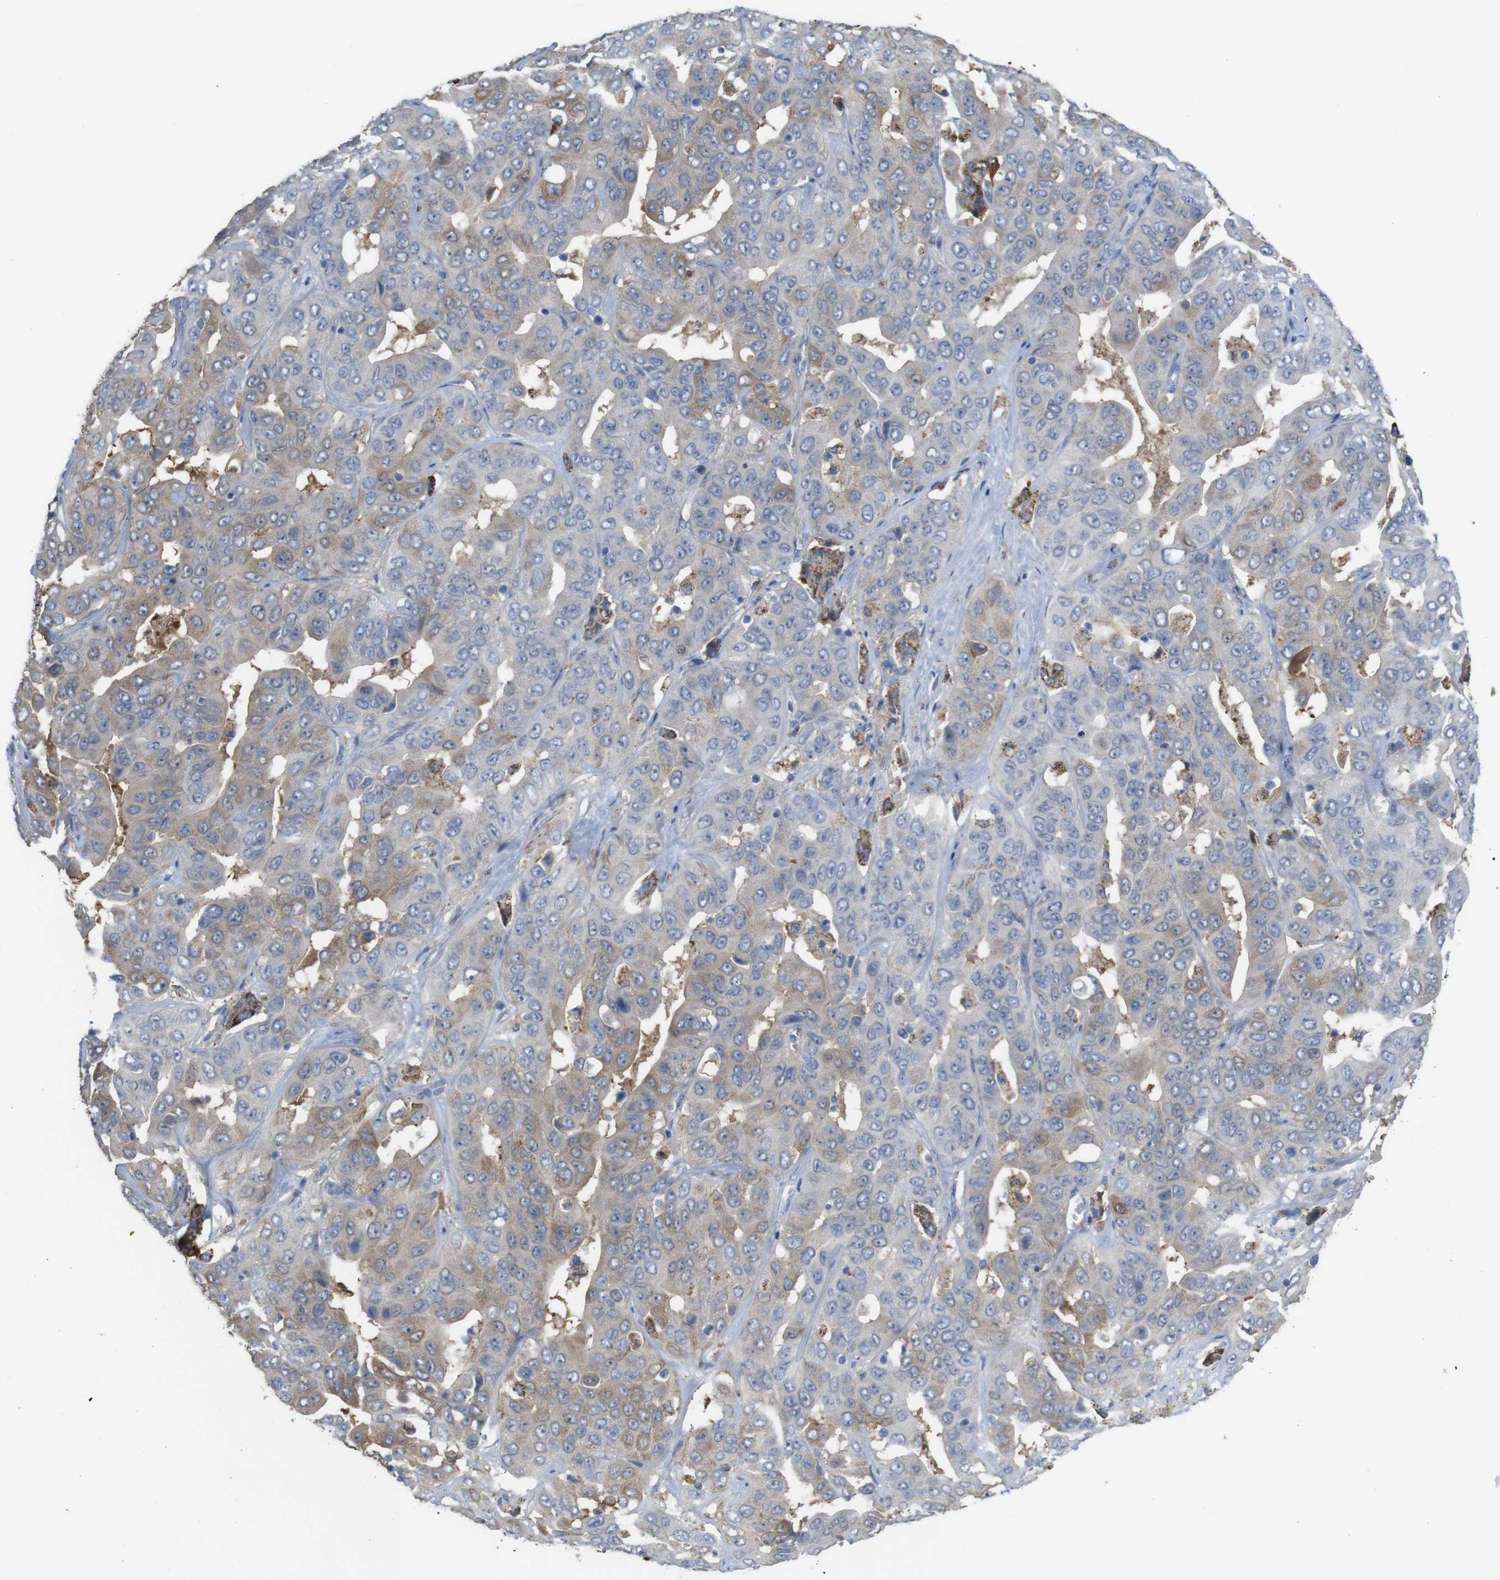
{"staining": {"intensity": "weak", "quantity": "25%-75%", "location": "cytoplasmic/membranous"}, "tissue": "liver cancer", "cell_type": "Tumor cells", "image_type": "cancer", "snomed": [{"axis": "morphology", "description": "Cholangiocarcinoma"}, {"axis": "topography", "description": "Liver"}], "caption": "Liver cancer stained with a protein marker shows weak staining in tumor cells.", "gene": "PTPRR", "patient": {"sex": "female", "age": 52}}